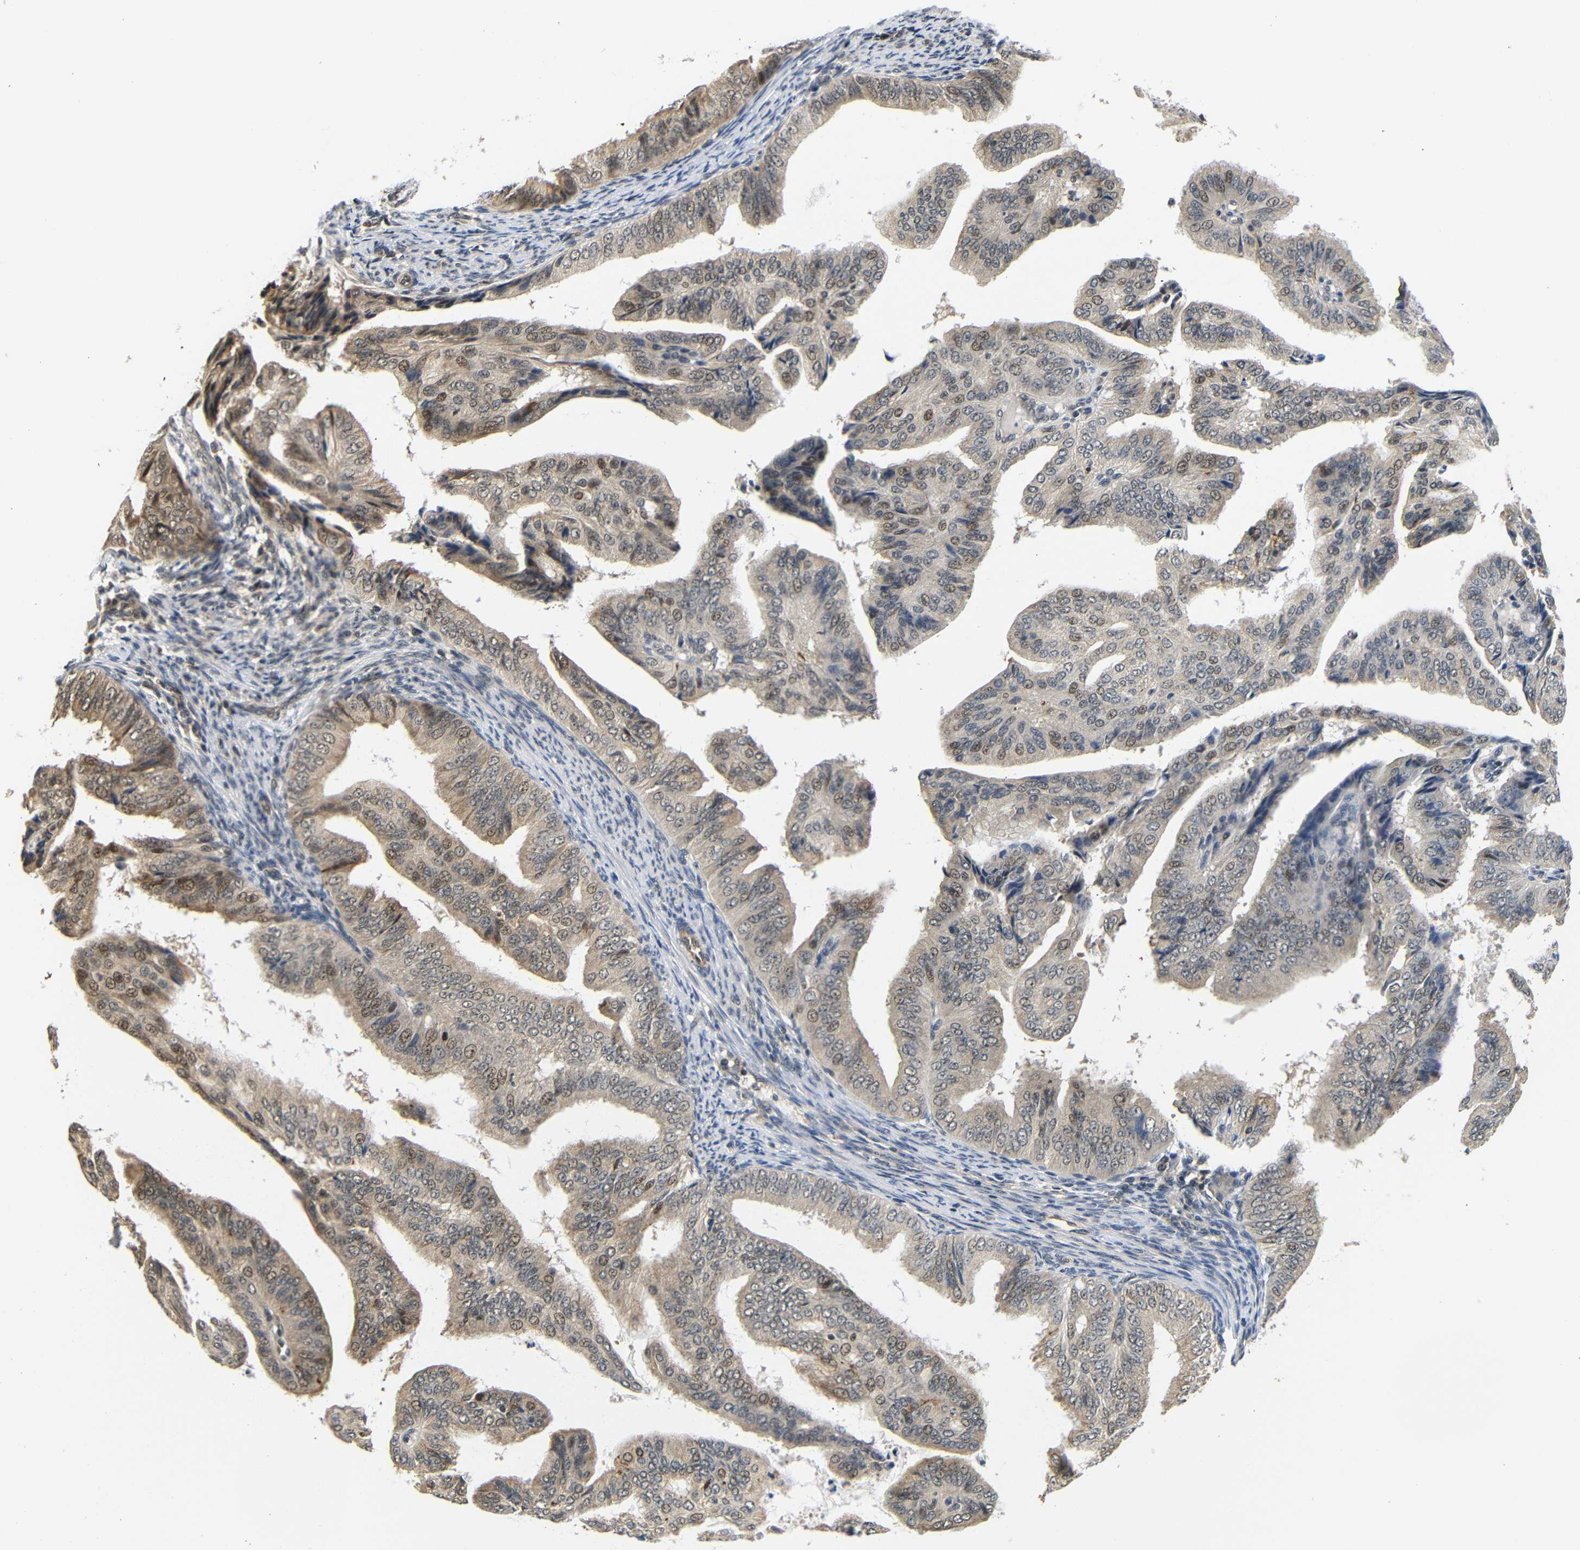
{"staining": {"intensity": "moderate", "quantity": ">75%", "location": "cytoplasmic/membranous,nuclear"}, "tissue": "endometrial cancer", "cell_type": "Tumor cells", "image_type": "cancer", "snomed": [{"axis": "morphology", "description": "Adenocarcinoma, NOS"}, {"axis": "topography", "description": "Endometrium"}], "caption": "Immunohistochemical staining of endometrial cancer (adenocarcinoma) shows medium levels of moderate cytoplasmic/membranous and nuclear positivity in approximately >75% of tumor cells.", "gene": "GJA5", "patient": {"sex": "female", "age": 58}}